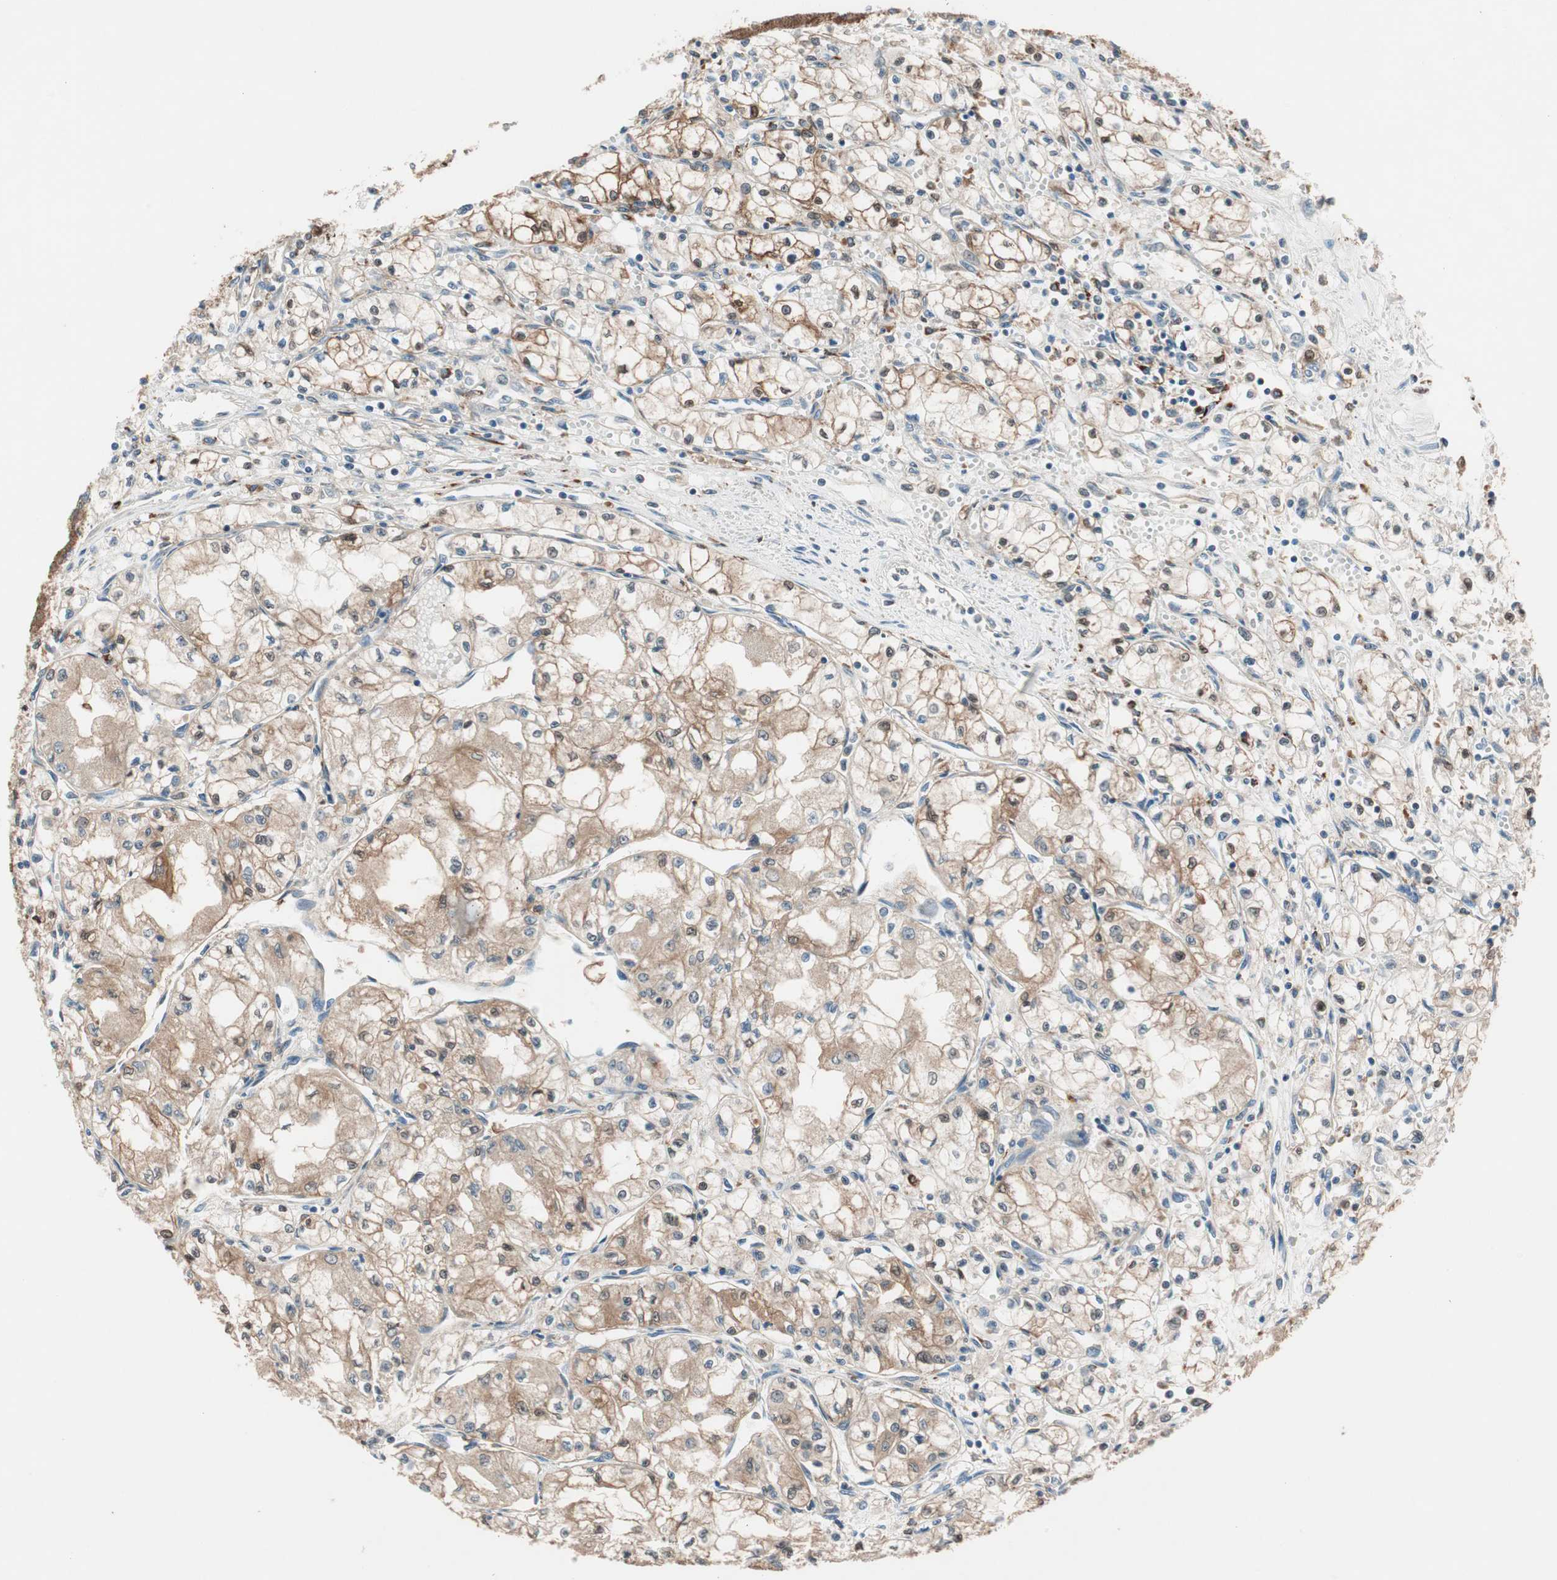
{"staining": {"intensity": "weak", "quantity": ">75%", "location": "cytoplasmic/membranous"}, "tissue": "renal cancer", "cell_type": "Tumor cells", "image_type": "cancer", "snomed": [{"axis": "morphology", "description": "Normal tissue, NOS"}, {"axis": "morphology", "description": "Adenocarcinoma, NOS"}, {"axis": "topography", "description": "Kidney"}], "caption": "Renal cancer (adenocarcinoma) stained for a protein reveals weak cytoplasmic/membranous positivity in tumor cells. The protein of interest is stained brown, and the nuclei are stained in blue (DAB (3,3'-diaminobenzidine) IHC with brightfield microscopy, high magnification).", "gene": "PIK3R3", "patient": {"sex": "male", "age": 59}}